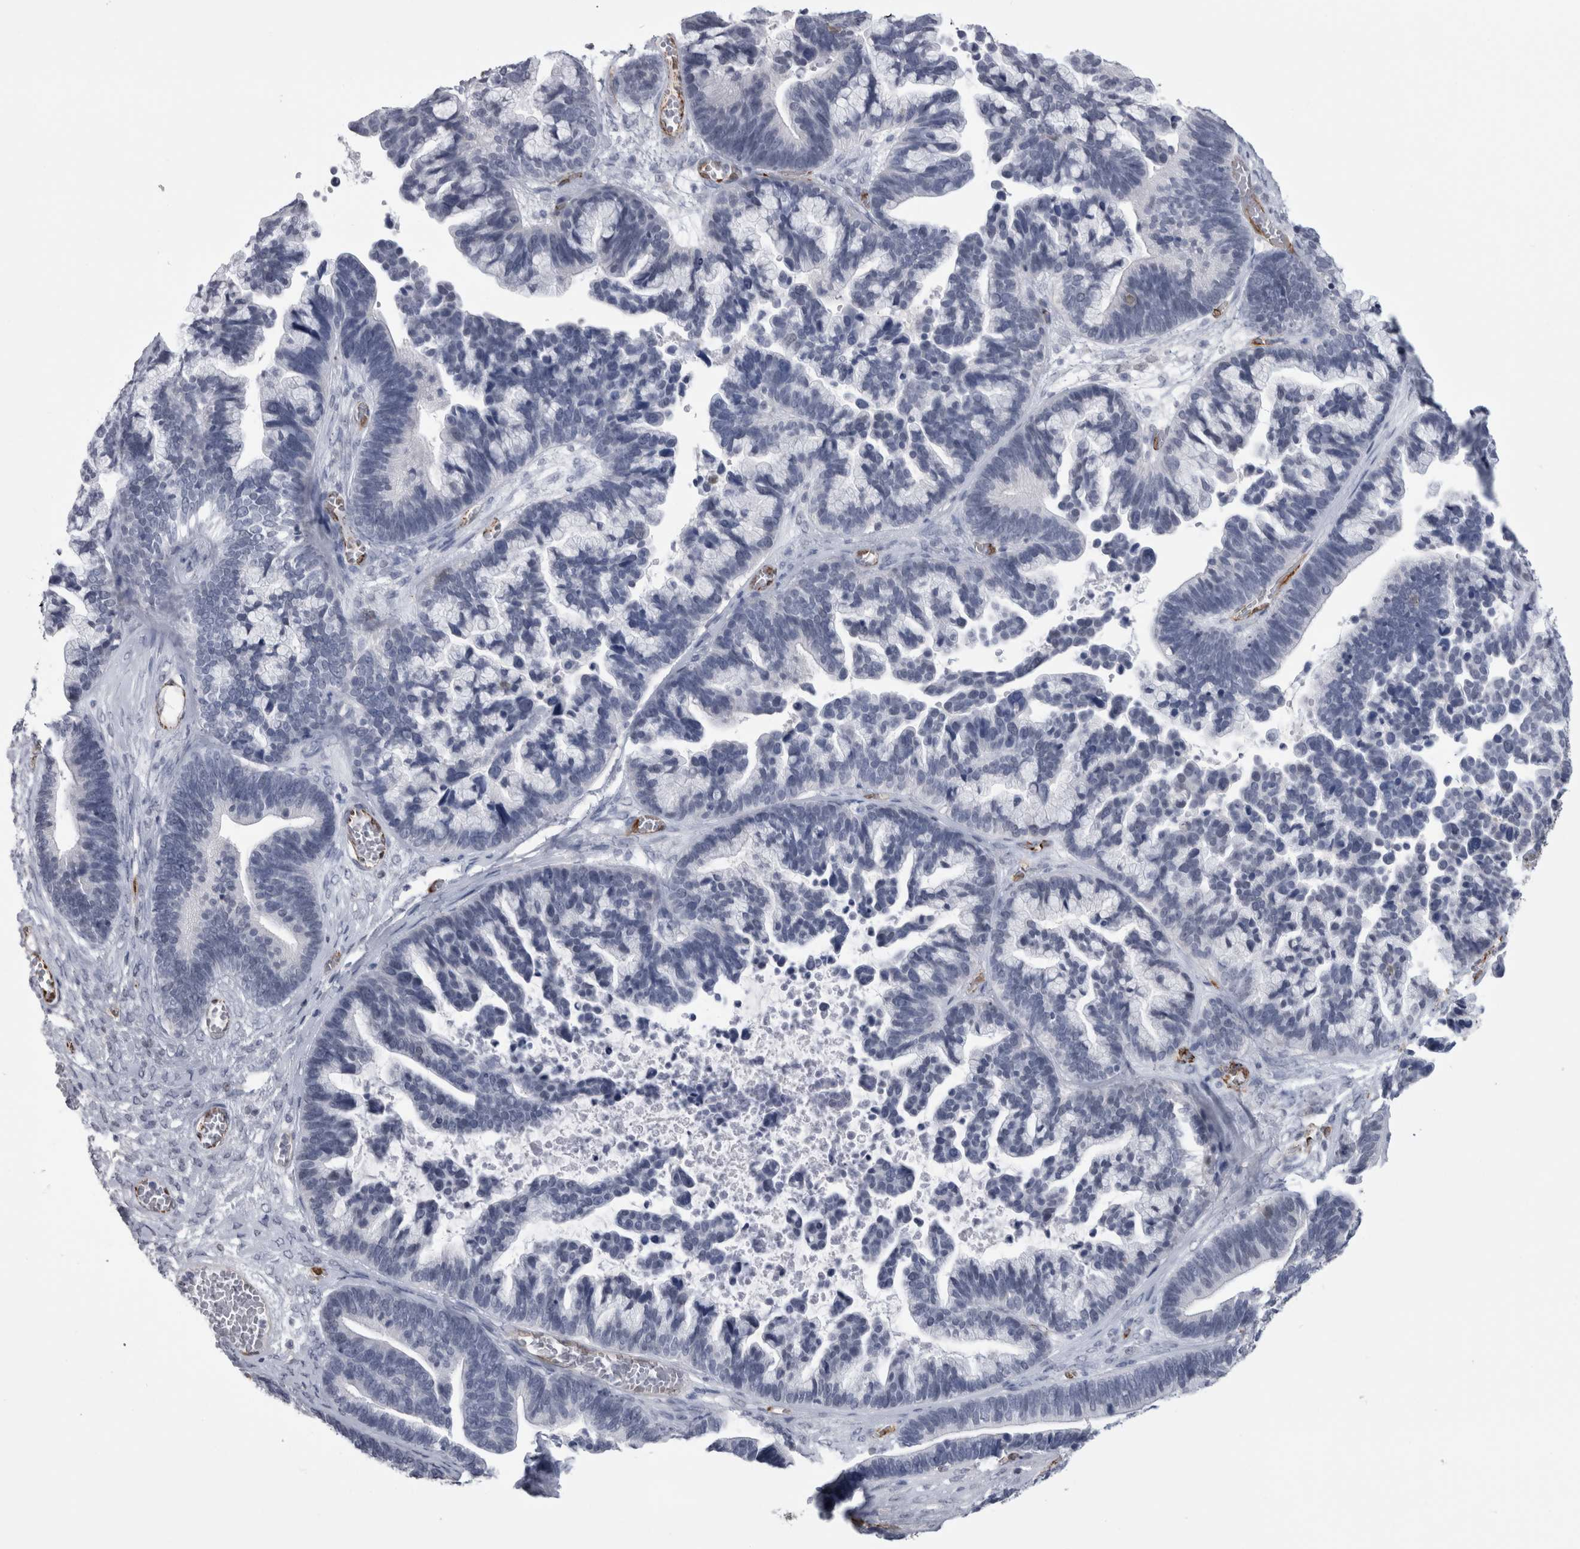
{"staining": {"intensity": "negative", "quantity": "none", "location": "none"}, "tissue": "ovarian cancer", "cell_type": "Tumor cells", "image_type": "cancer", "snomed": [{"axis": "morphology", "description": "Cystadenocarcinoma, serous, NOS"}, {"axis": "topography", "description": "Ovary"}], "caption": "Tumor cells are negative for brown protein staining in ovarian cancer.", "gene": "ACOT7", "patient": {"sex": "female", "age": 56}}